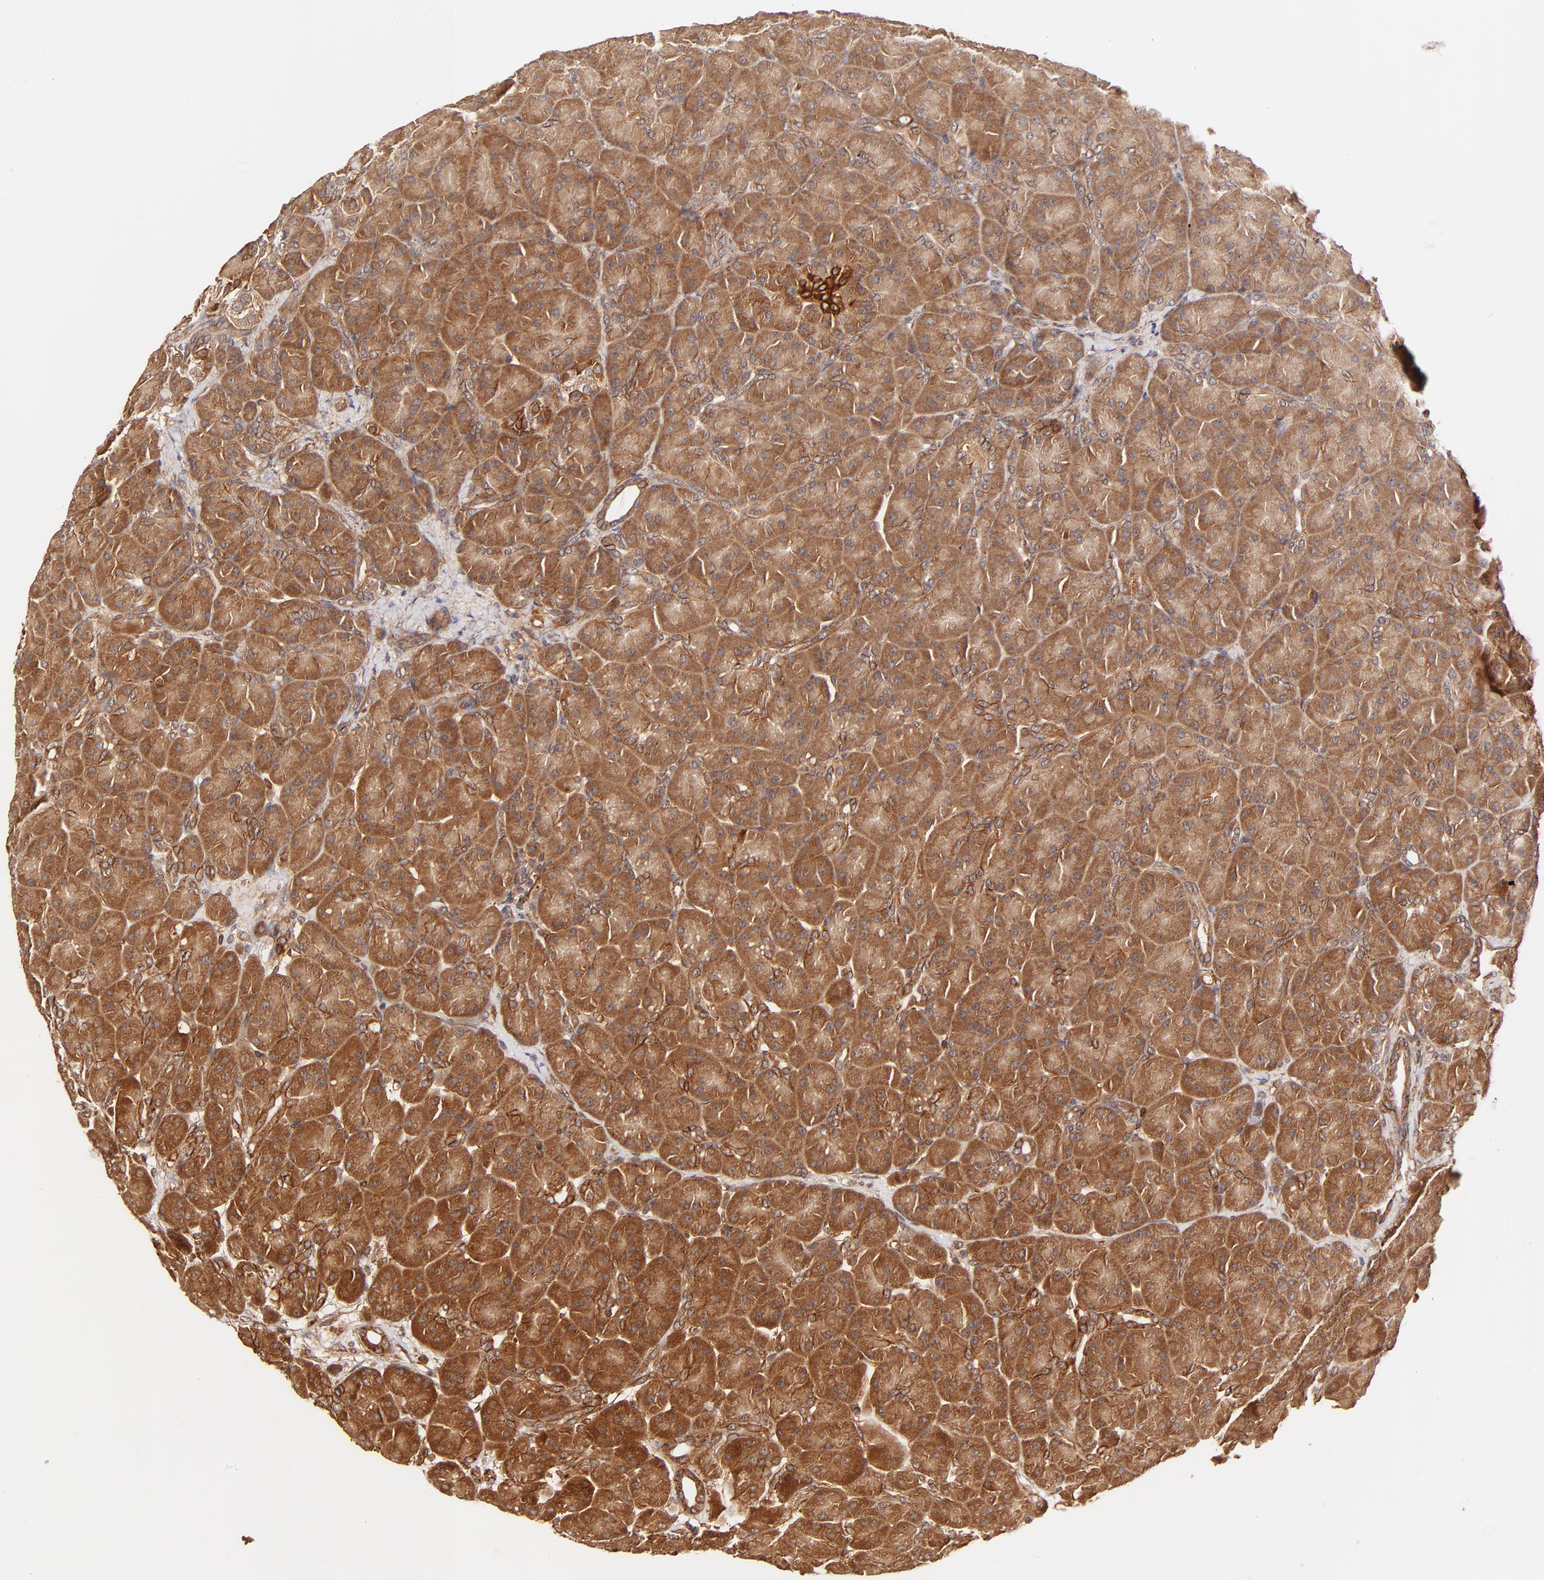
{"staining": {"intensity": "strong", "quantity": ">75%", "location": "cytoplasmic/membranous"}, "tissue": "pancreas", "cell_type": "Exocrine glandular cells", "image_type": "normal", "snomed": [{"axis": "morphology", "description": "Normal tissue, NOS"}, {"axis": "topography", "description": "Pancreas"}], "caption": "Protein expression analysis of normal pancreas shows strong cytoplasmic/membranous positivity in about >75% of exocrine glandular cells. The protein of interest is stained brown, and the nuclei are stained in blue (DAB (3,3'-diaminobenzidine) IHC with brightfield microscopy, high magnification).", "gene": "ITGB1", "patient": {"sex": "male", "age": 66}}